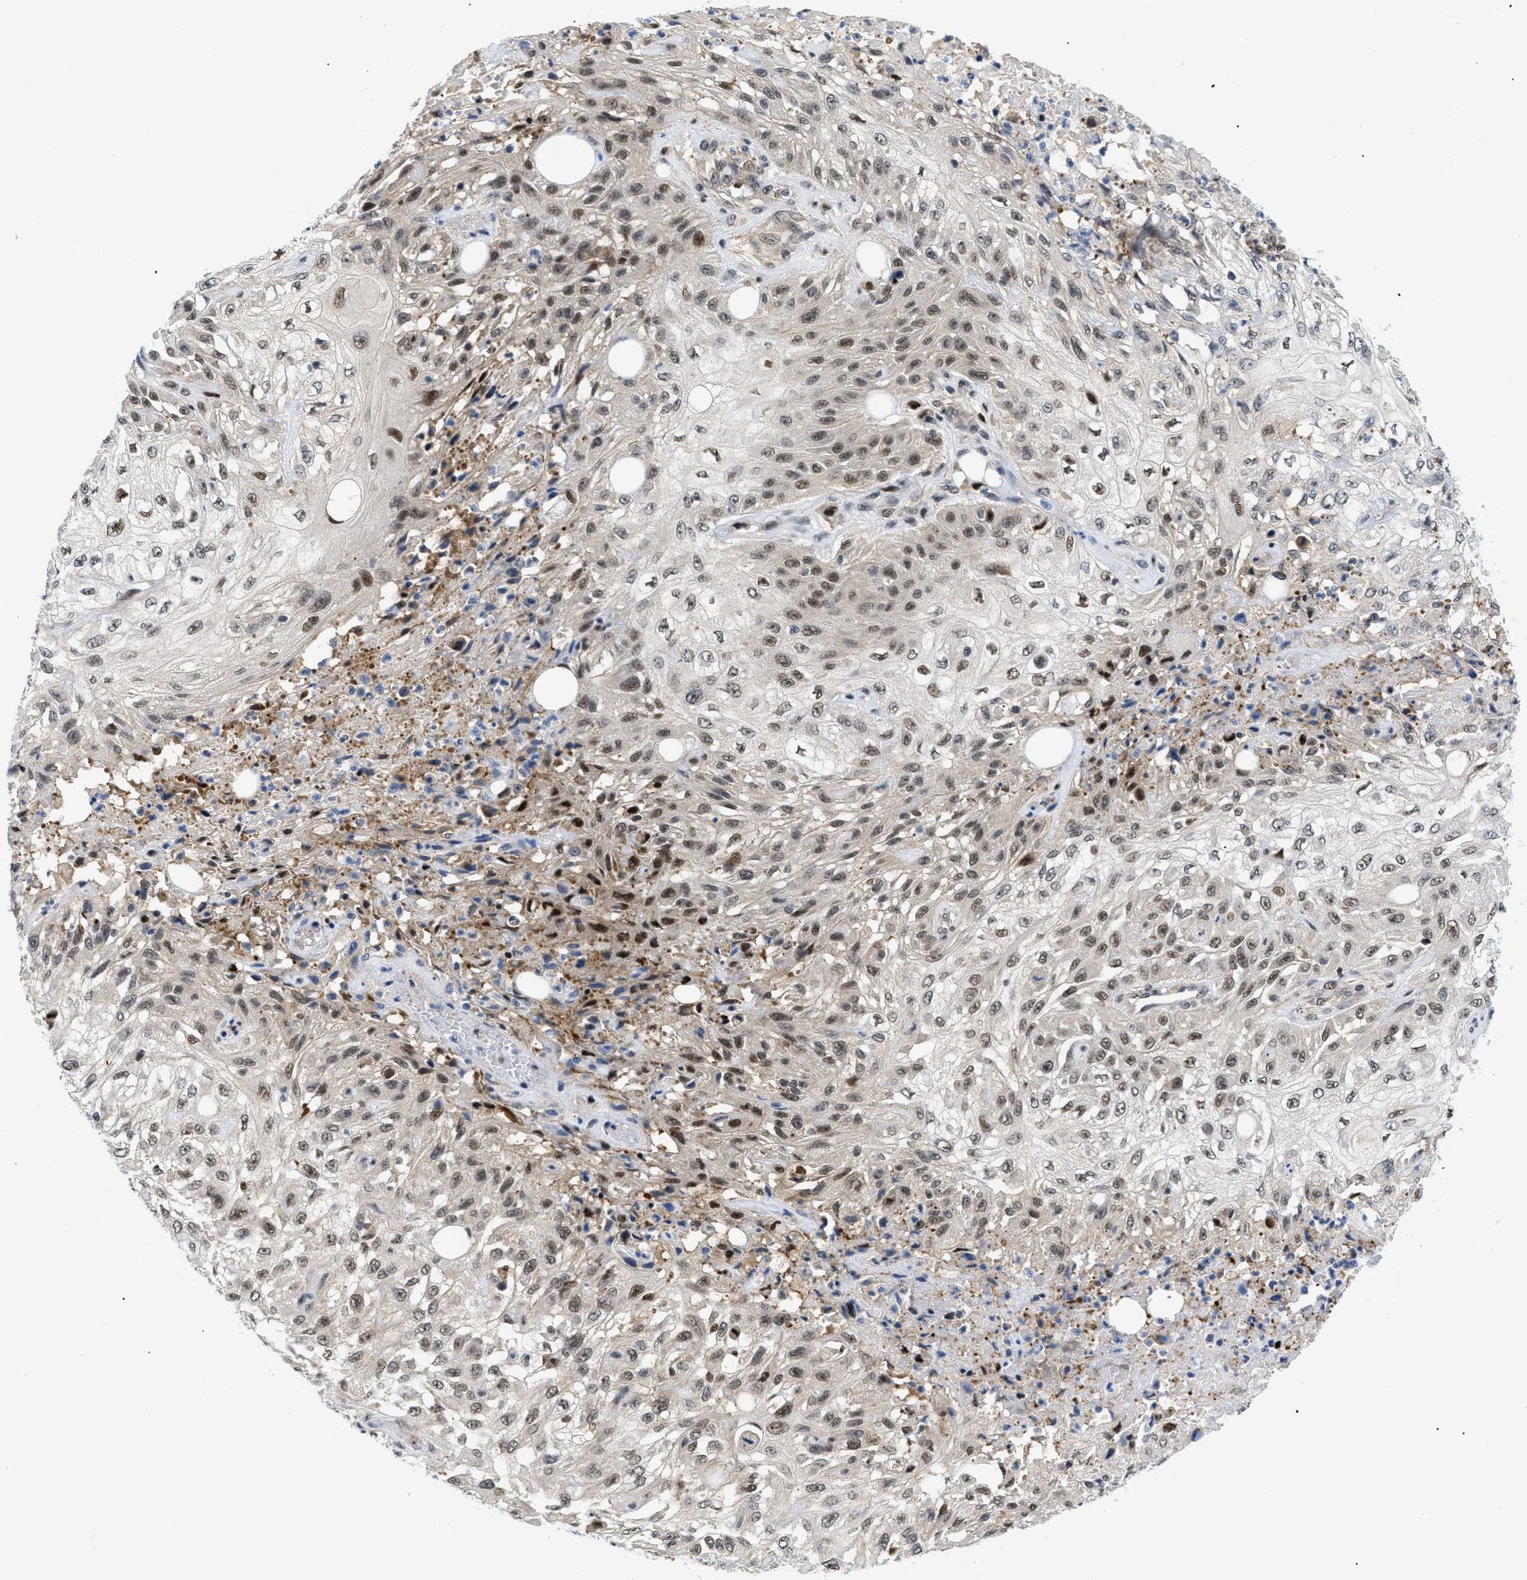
{"staining": {"intensity": "moderate", "quantity": ">75%", "location": "nuclear"}, "tissue": "skin cancer", "cell_type": "Tumor cells", "image_type": "cancer", "snomed": [{"axis": "morphology", "description": "Squamous cell carcinoma, NOS"}, {"axis": "morphology", "description": "Squamous cell carcinoma, metastatic, NOS"}, {"axis": "topography", "description": "Skin"}, {"axis": "topography", "description": "Lymph node"}], "caption": "A brown stain highlights moderate nuclear positivity of a protein in skin cancer tumor cells.", "gene": "SLC29A2", "patient": {"sex": "male", "age": 75}}